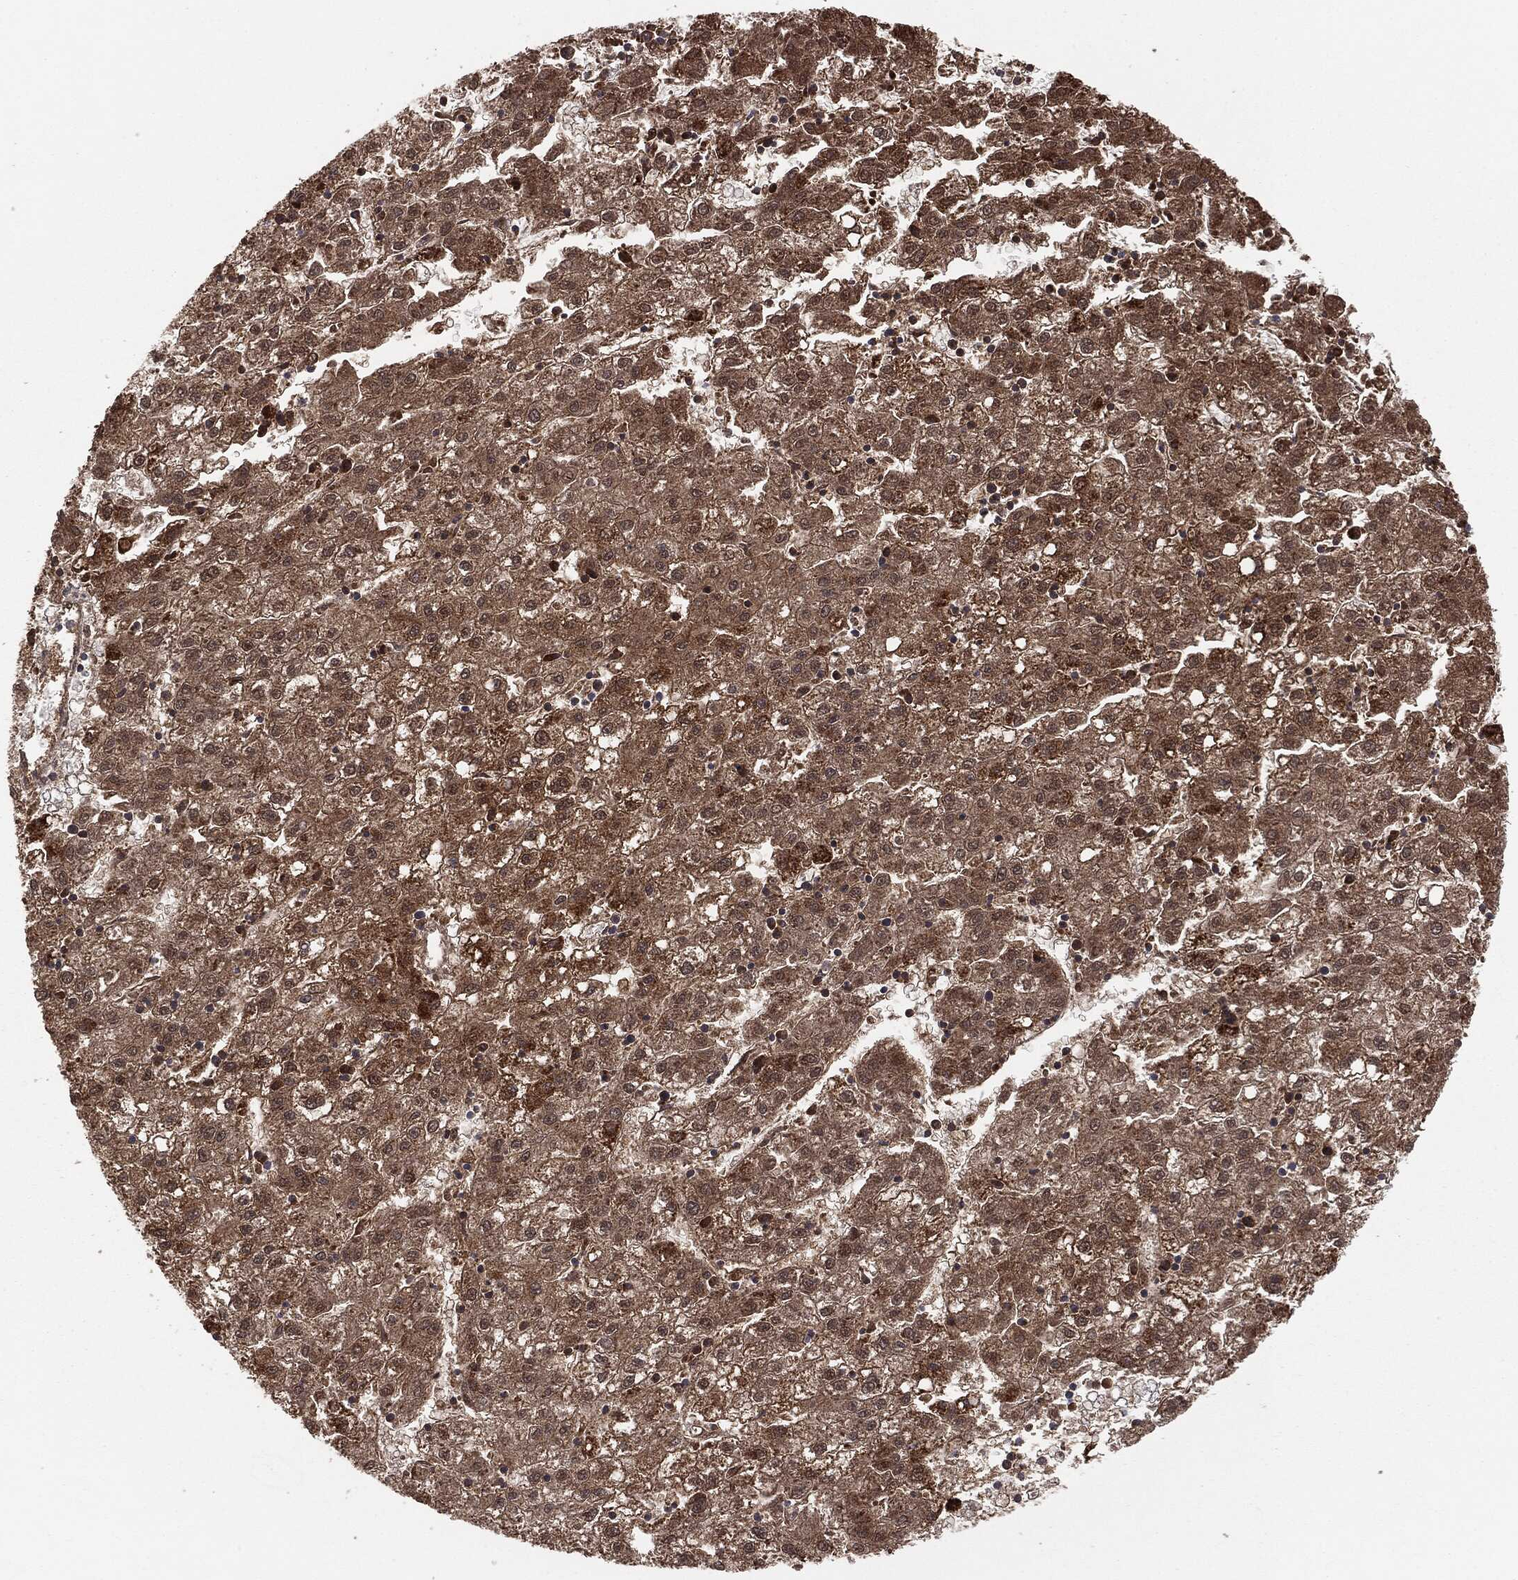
{"staining": {"intensity": "strong", "quantity": ">75%", "location": "cytoplasmic/membranous"}, "tissue": "liver cancer", "cell_type": "Tumor cells", "image_type": "cancer", "snomed": [{"axis": "morphology", "description": "Carcinoma, Hepatocellular, NOS"}, {"axis": "topography", "description": "Liver"}], "caption": "Immunohistochemical staining of human liver hepatocellular carcinoma demonstrates strong cytoplasmic/membranous protein expression in about >75% of tumor cells. The staining was performed using DAB (3,3'-diaminobenzidine), with brown indicating positive protein expression. Nuclei are stained blue with hematoxylin.", "gene": "MTOR", "patient": {"sex": "male", "age": 72}}